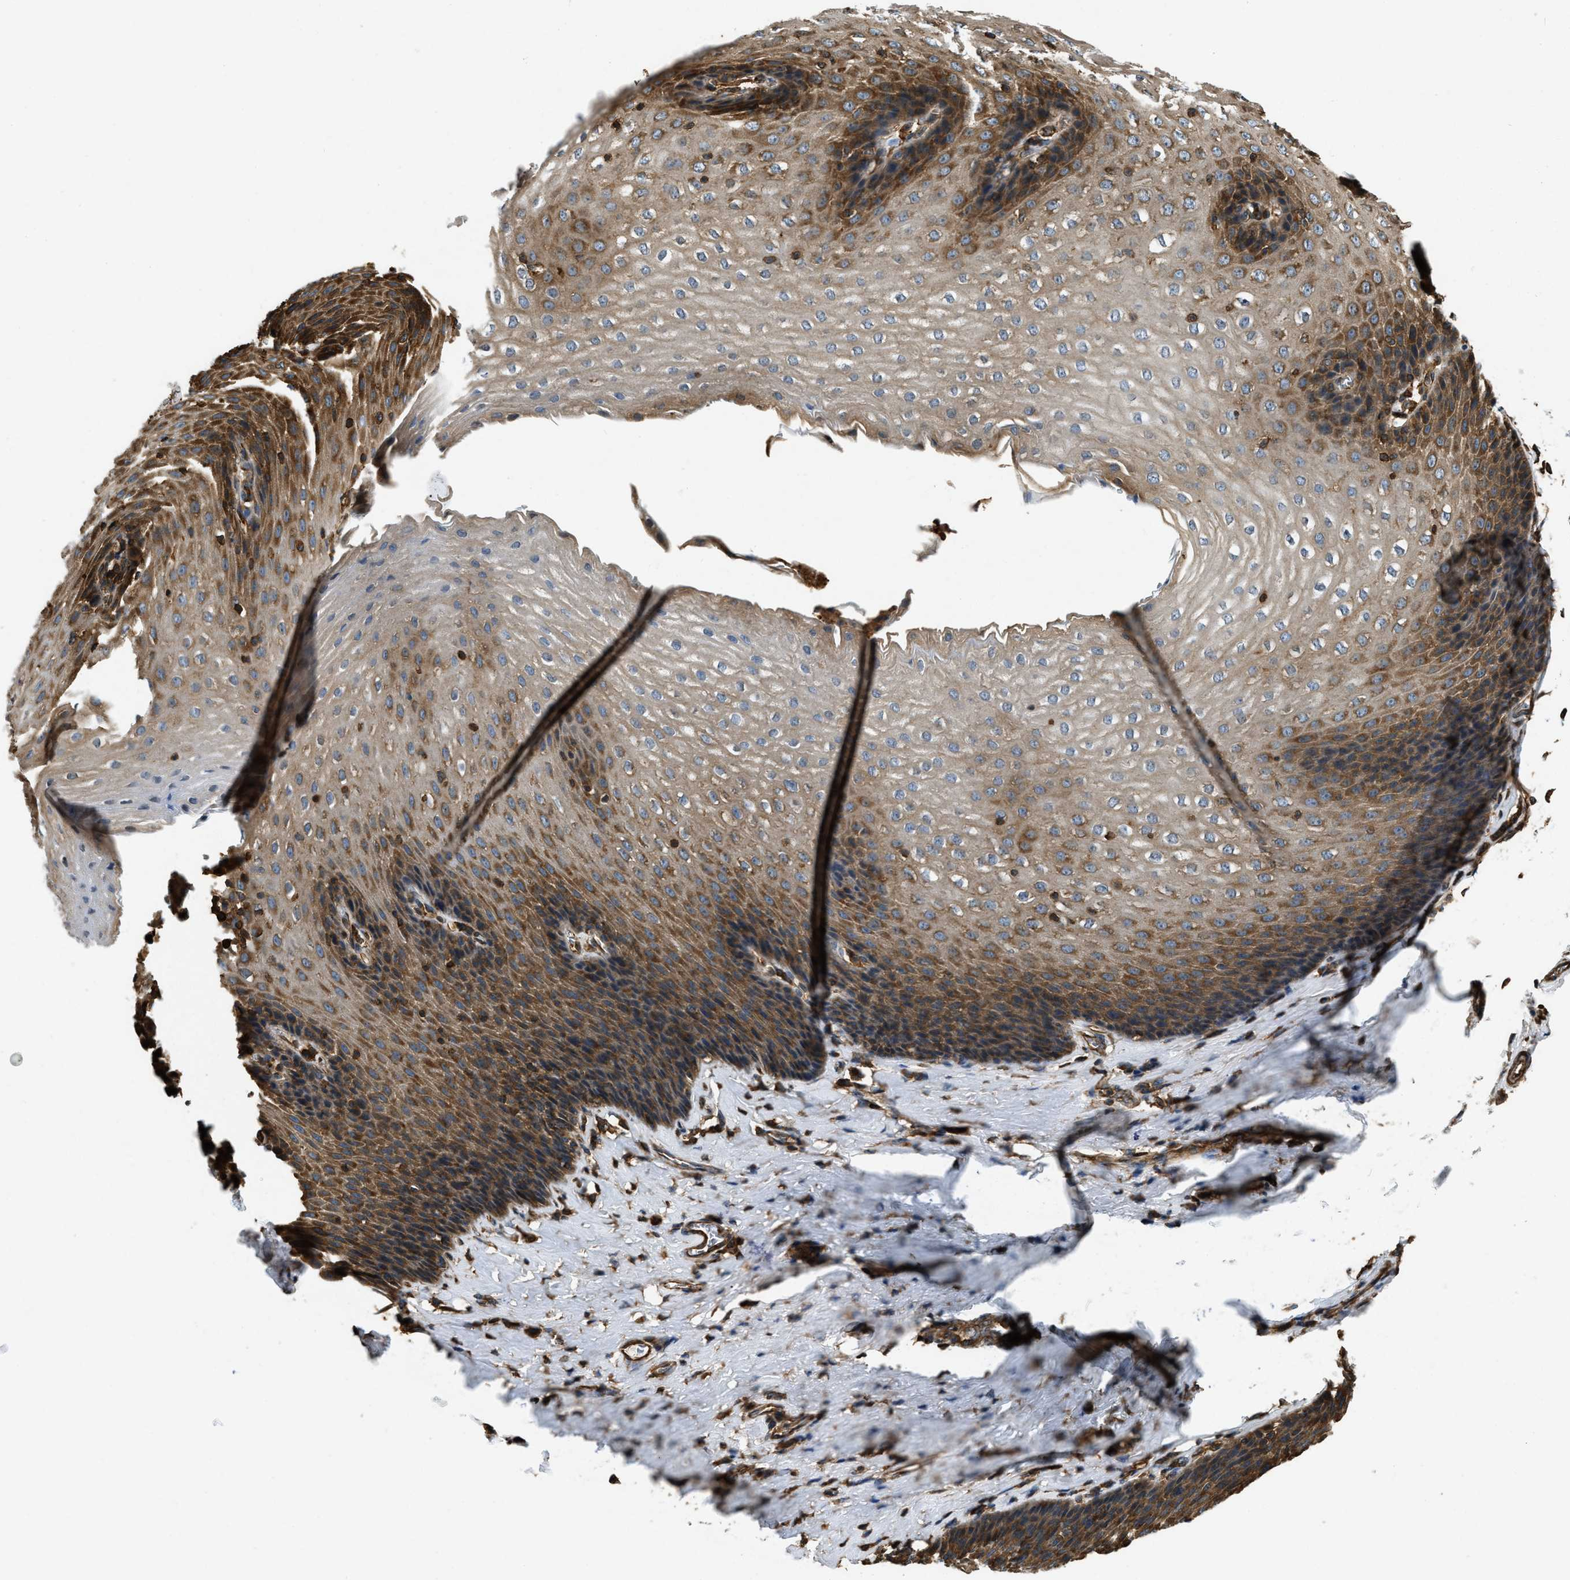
{"staining": {"intensity": "moderate", "quantity": "25%-75%", "location": "cytoplasmic/membranous"}, "tissue": "esophagus", "cell_type": "Squamous epithelial cells", "image_type": "normal", "snomed": [{"axis": "morphology", "description": "Normal tissue, NOS"}, {"axis": "topography", "description": "Esophagus"}], "caption": "Protein expression analysis of normal human esophagus reveals moderate cytoplasmic/membranous expression in about 25%-75% of squamous epithelial cells. Immunohistochemistry stains the protein in brown and the nuclei are stained blue.", "gene": "YARS1", "patient": {"sex": "female", "age": 61}}